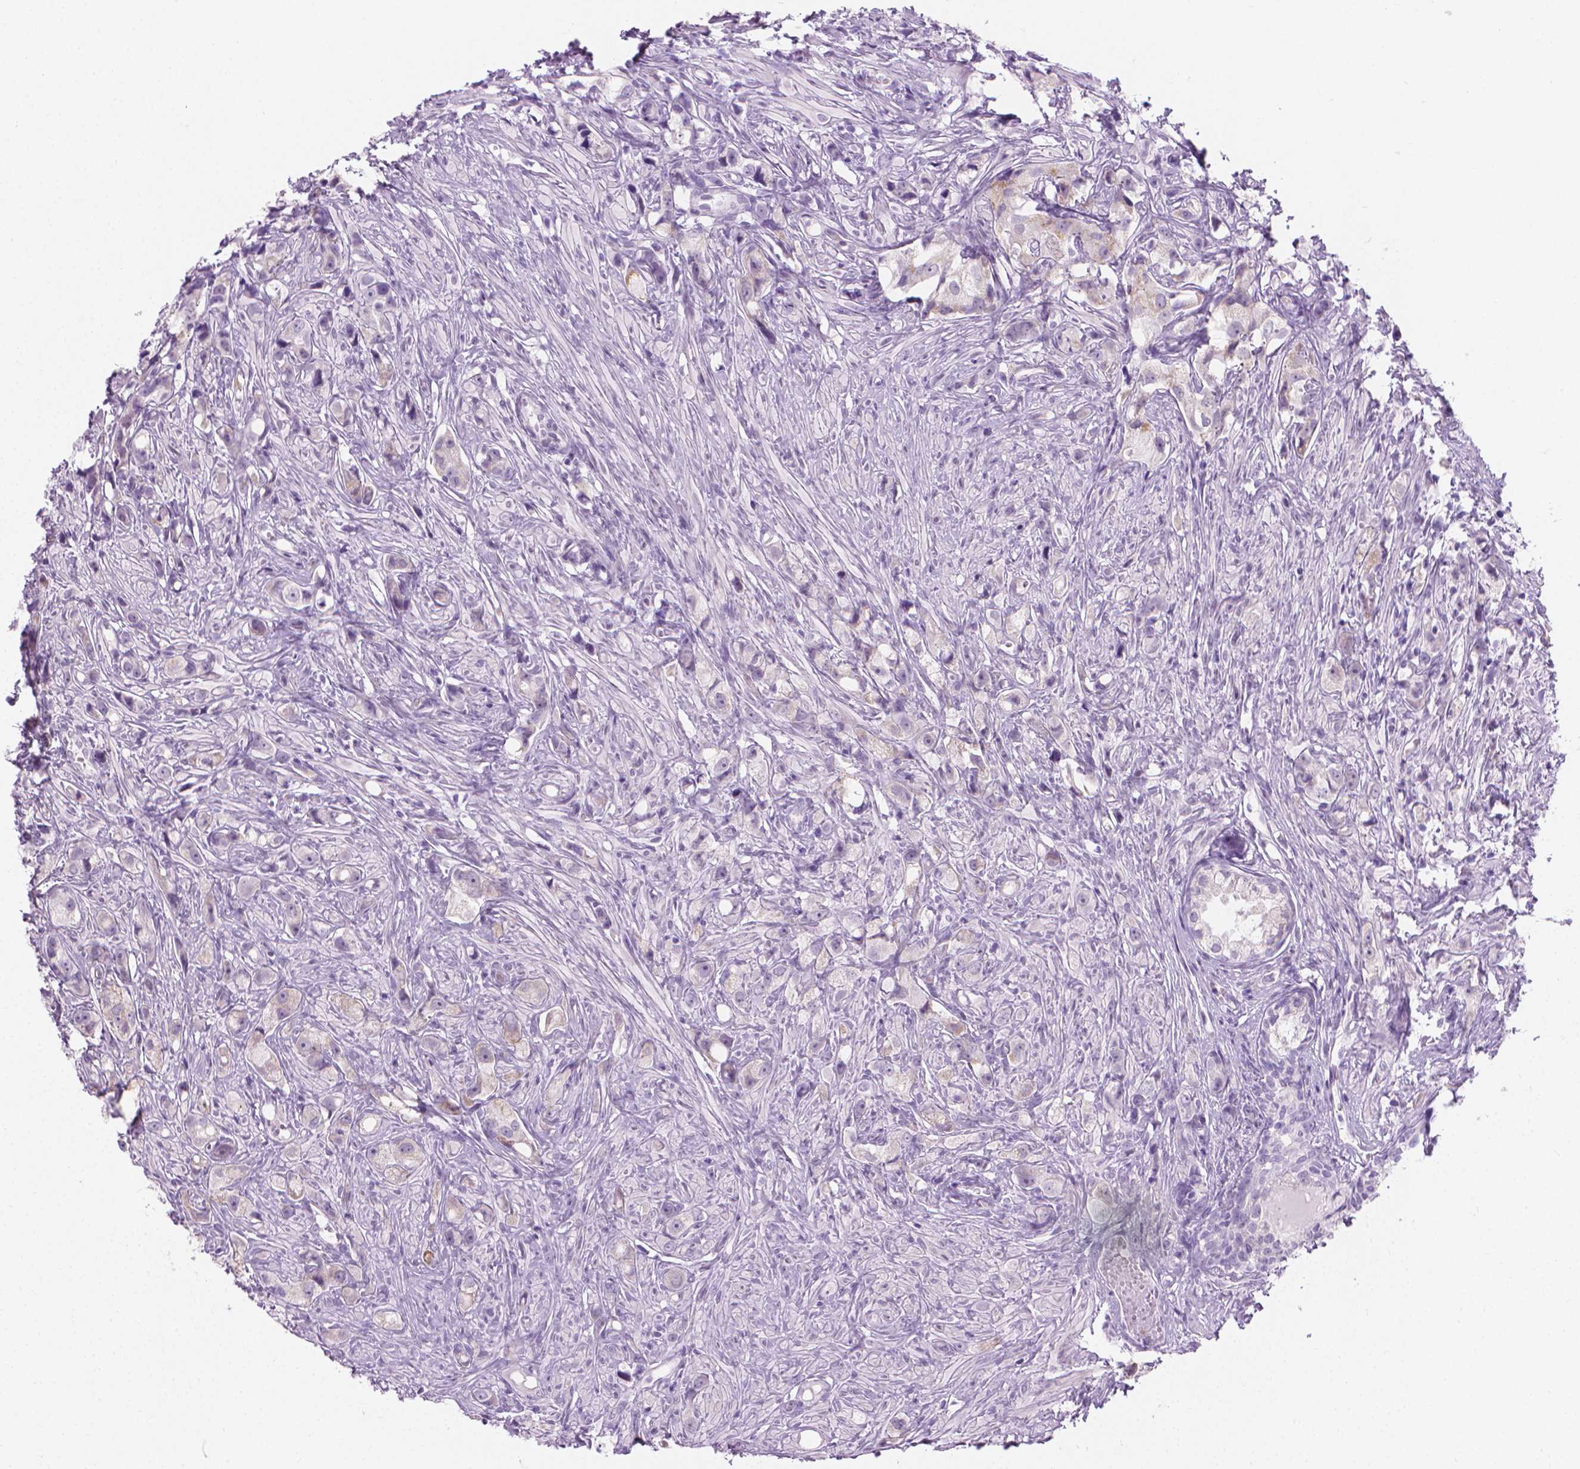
{"staining": {"intensity": "negative", "quantity": "none", "location": "none"}, "tissue": "prostate cancer", "cell_type": "Tumor cells", "image_type": "cancer", "snomed": [{"axis": "morphology", "description": "Adenocarcinoma, High grade"}, {"axis": "topography", "description": "Prostate"}], "caption": "This is an IHC micrograph of adenocarcinoma (high-grade) (prostate). There is no positivity in tumor cells.", "gene": "CFAP52", "patient": {"sex": "male", "age": 75}}